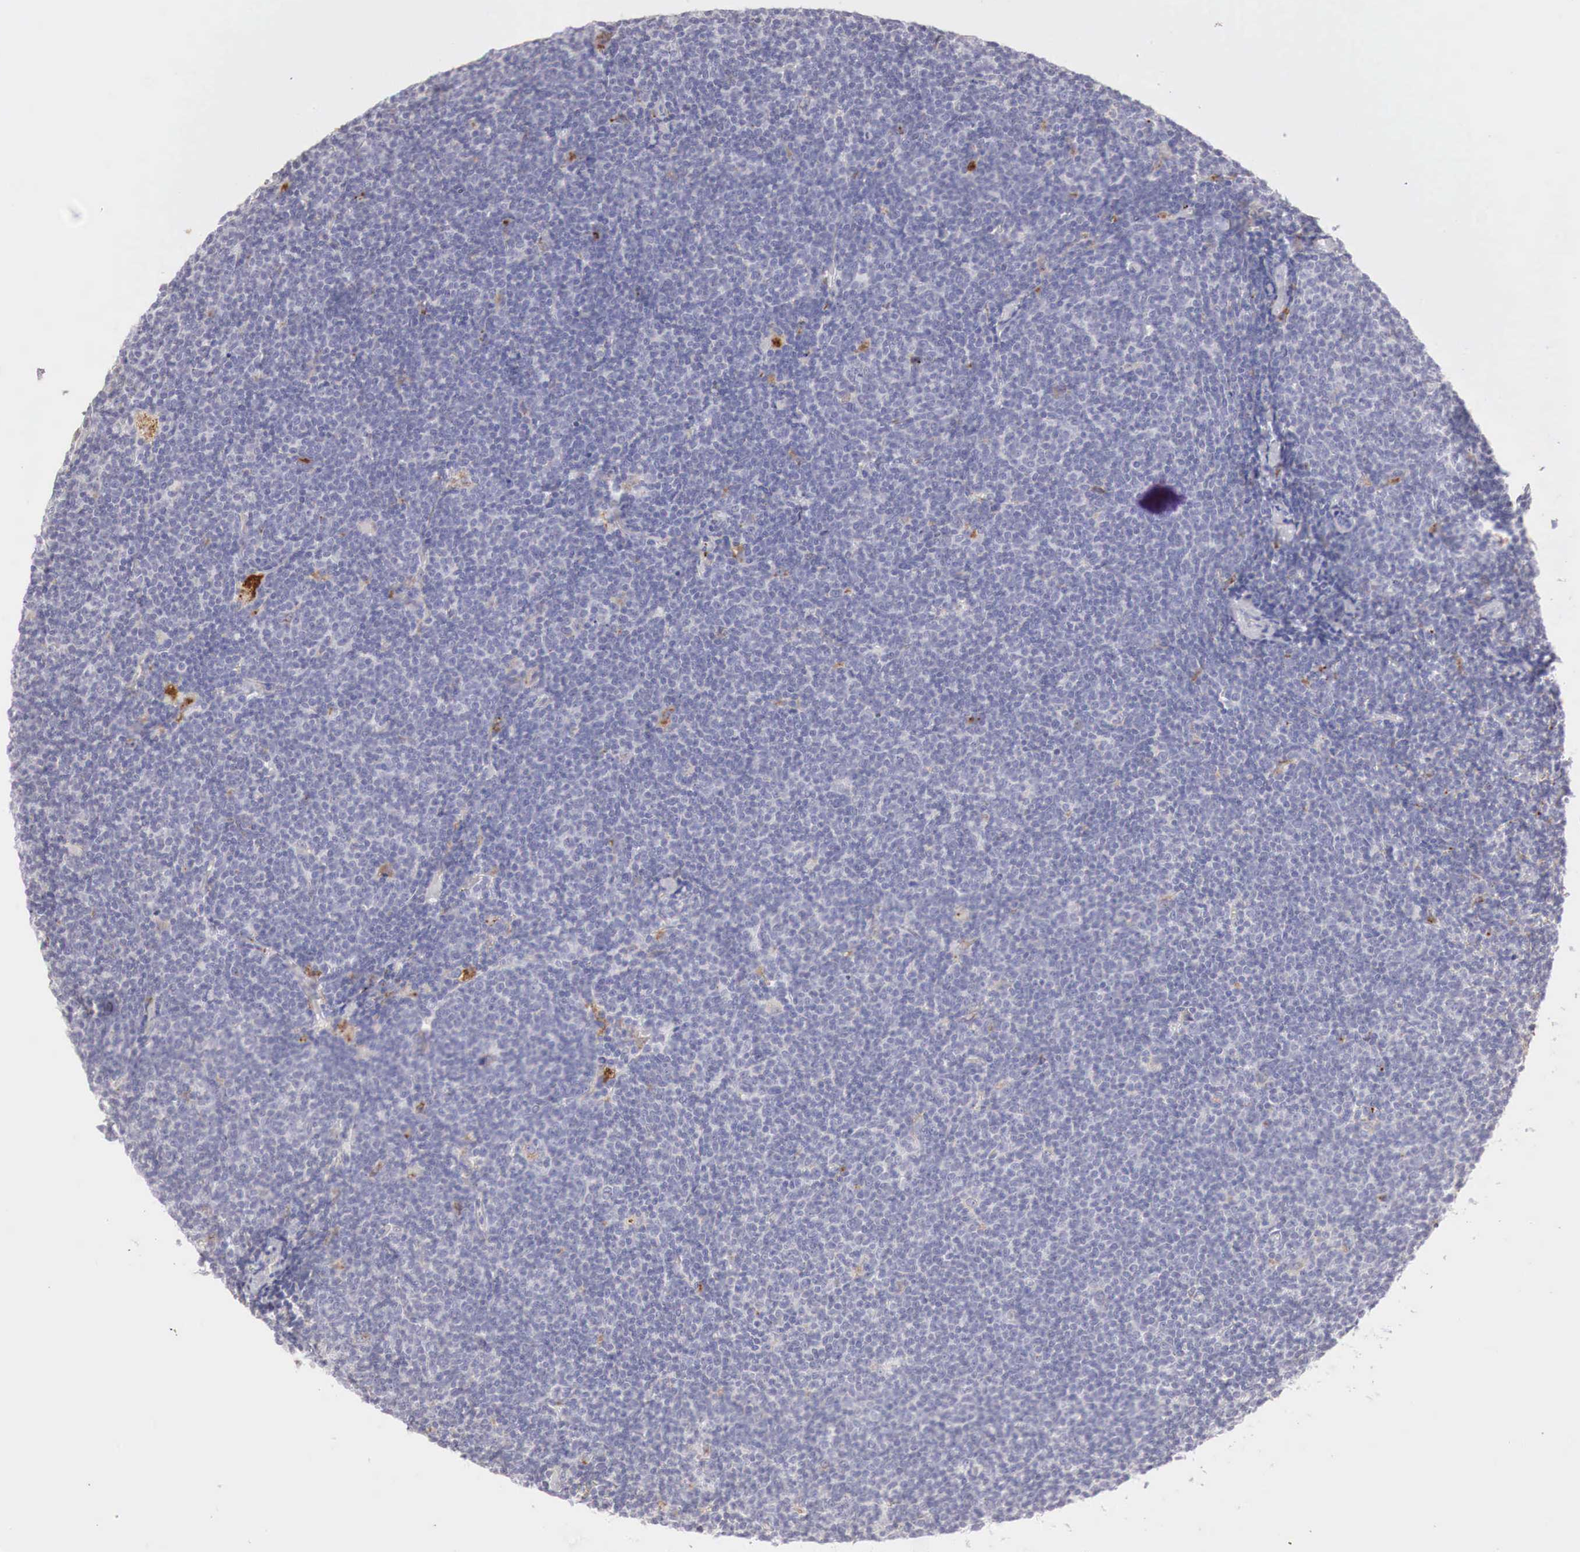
{"staining": {"intensity": "negative", "quantity": "none", "location": "none"}, "tissue": "lymphoma", "cell_type": "Tumor cells", "image_type": "cancer", "snomed": [{"axis": "morphology", "description": "Malignant lymphoma, non-Hodgkin's type, Low grade"}, {"axis": "topography", "description": "Lymph node"}], "caption": "Immunohistochemistry histopathology image of neoplastic tissue: human low-grade malignant lymphoma, non-Hodgkin's type stained with DAB reveals no significant protein staining in tumor cells. (Brightfield microscopy of DAB immunohistochemistry (IHC) at high magnification).", "gene": "GLA", "patient": {"sex": "male", "age": 65}}